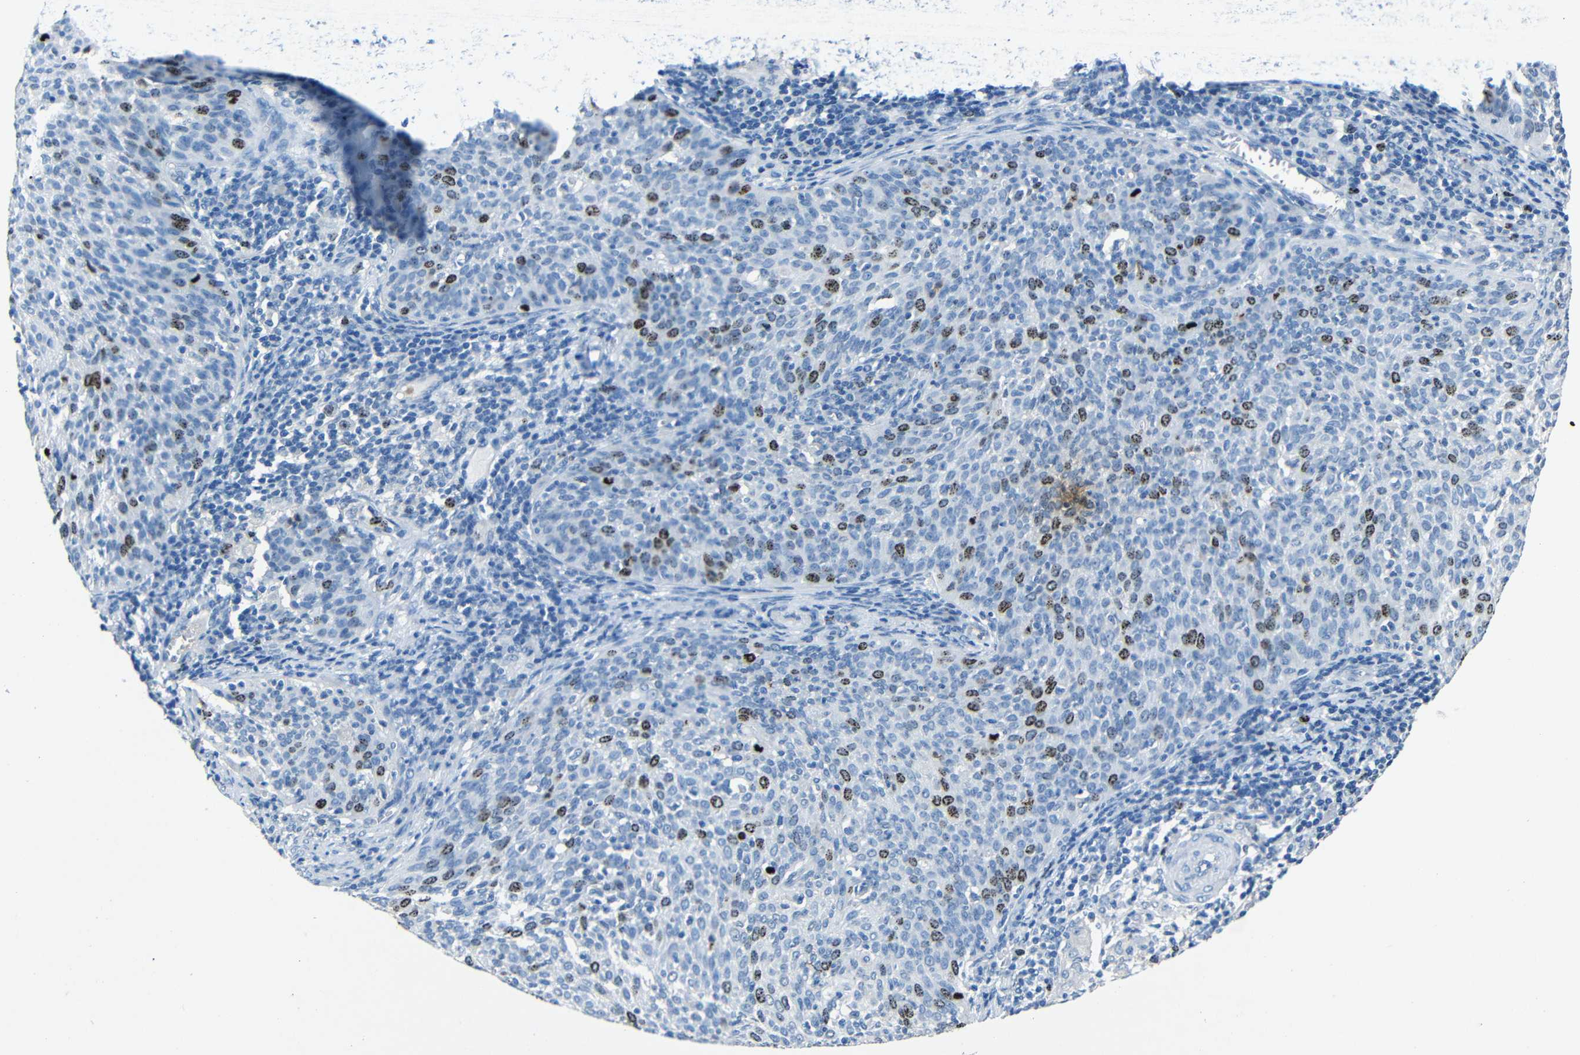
{"staining": {"intensity": "moderate", "quantity": "<25%", "location": "nuclear"}, "tissue": "cervical cancer", "cell_type": "Tumor cells", "image_type": "cancer", "snomed": [{"axis": "morphology", "description": "Squamous cell carcinoma, NOS"}, {"axis": "topography", "description": "Cervix"}], "caption": "Cervical cancer (squamous cell carcinoma) stained for a protein (brown) reveals moderate nuclear positive staining in approximately <25% of tumor cells.", "gene": "INCENP", "patient": {"sex": "female", "age": 38}}